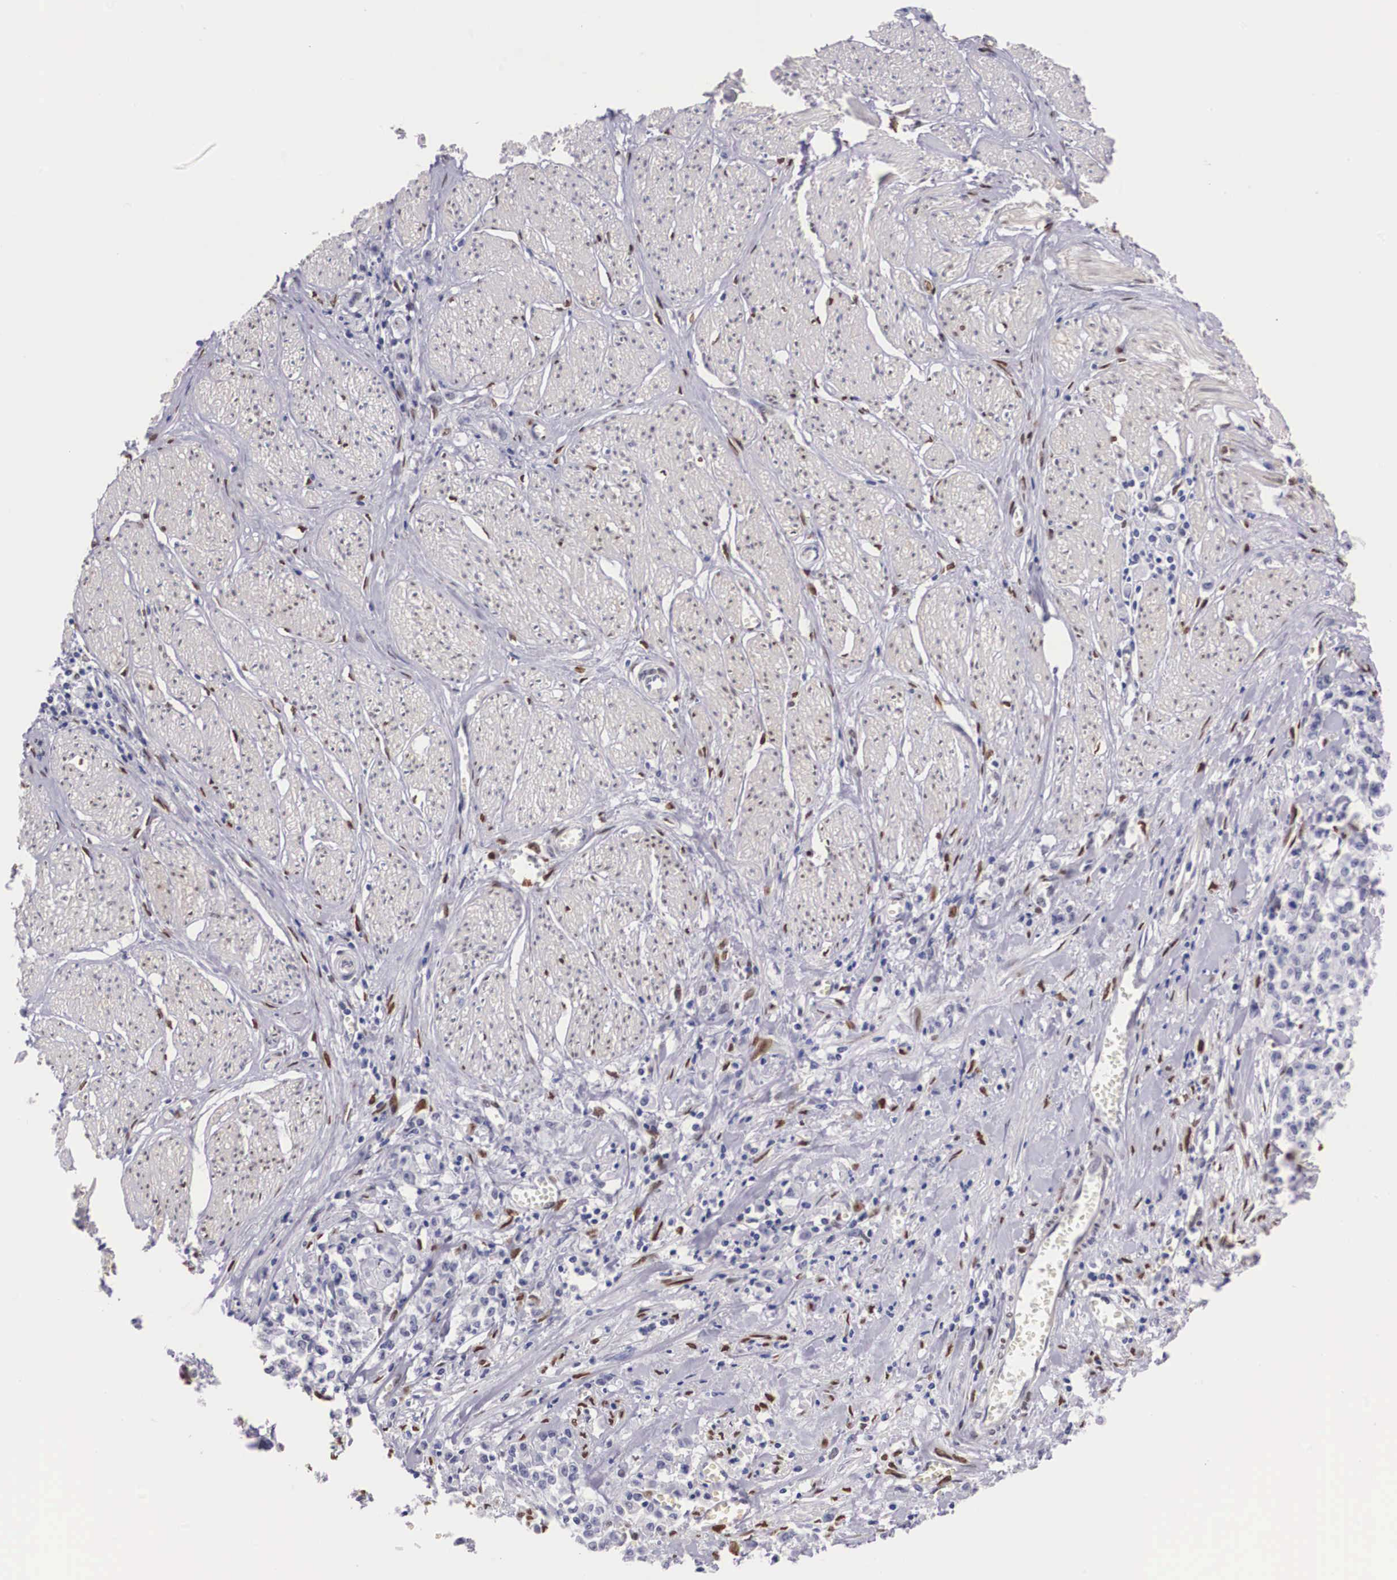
{"staining": {"intensity": "weak", "quantity": "<25%", "location": "nuclear"}, "tissue": "stomach cancer", "cell_type": "Tumor cells", "image_type": "cancer", "snomed": [{"axis": "morphology", "description": "Adenocarcinoma, NOS"}, {"axis": "topography", "description": "Stomach"}], "caption": "High power microscopy histopathology image of an immunohistochemistry histopathology image of stomach cancer, revealing no significant expression in tumor cells.", "gene": "KHDRBS3", "patient": {"sex": "male", "age": 72}}